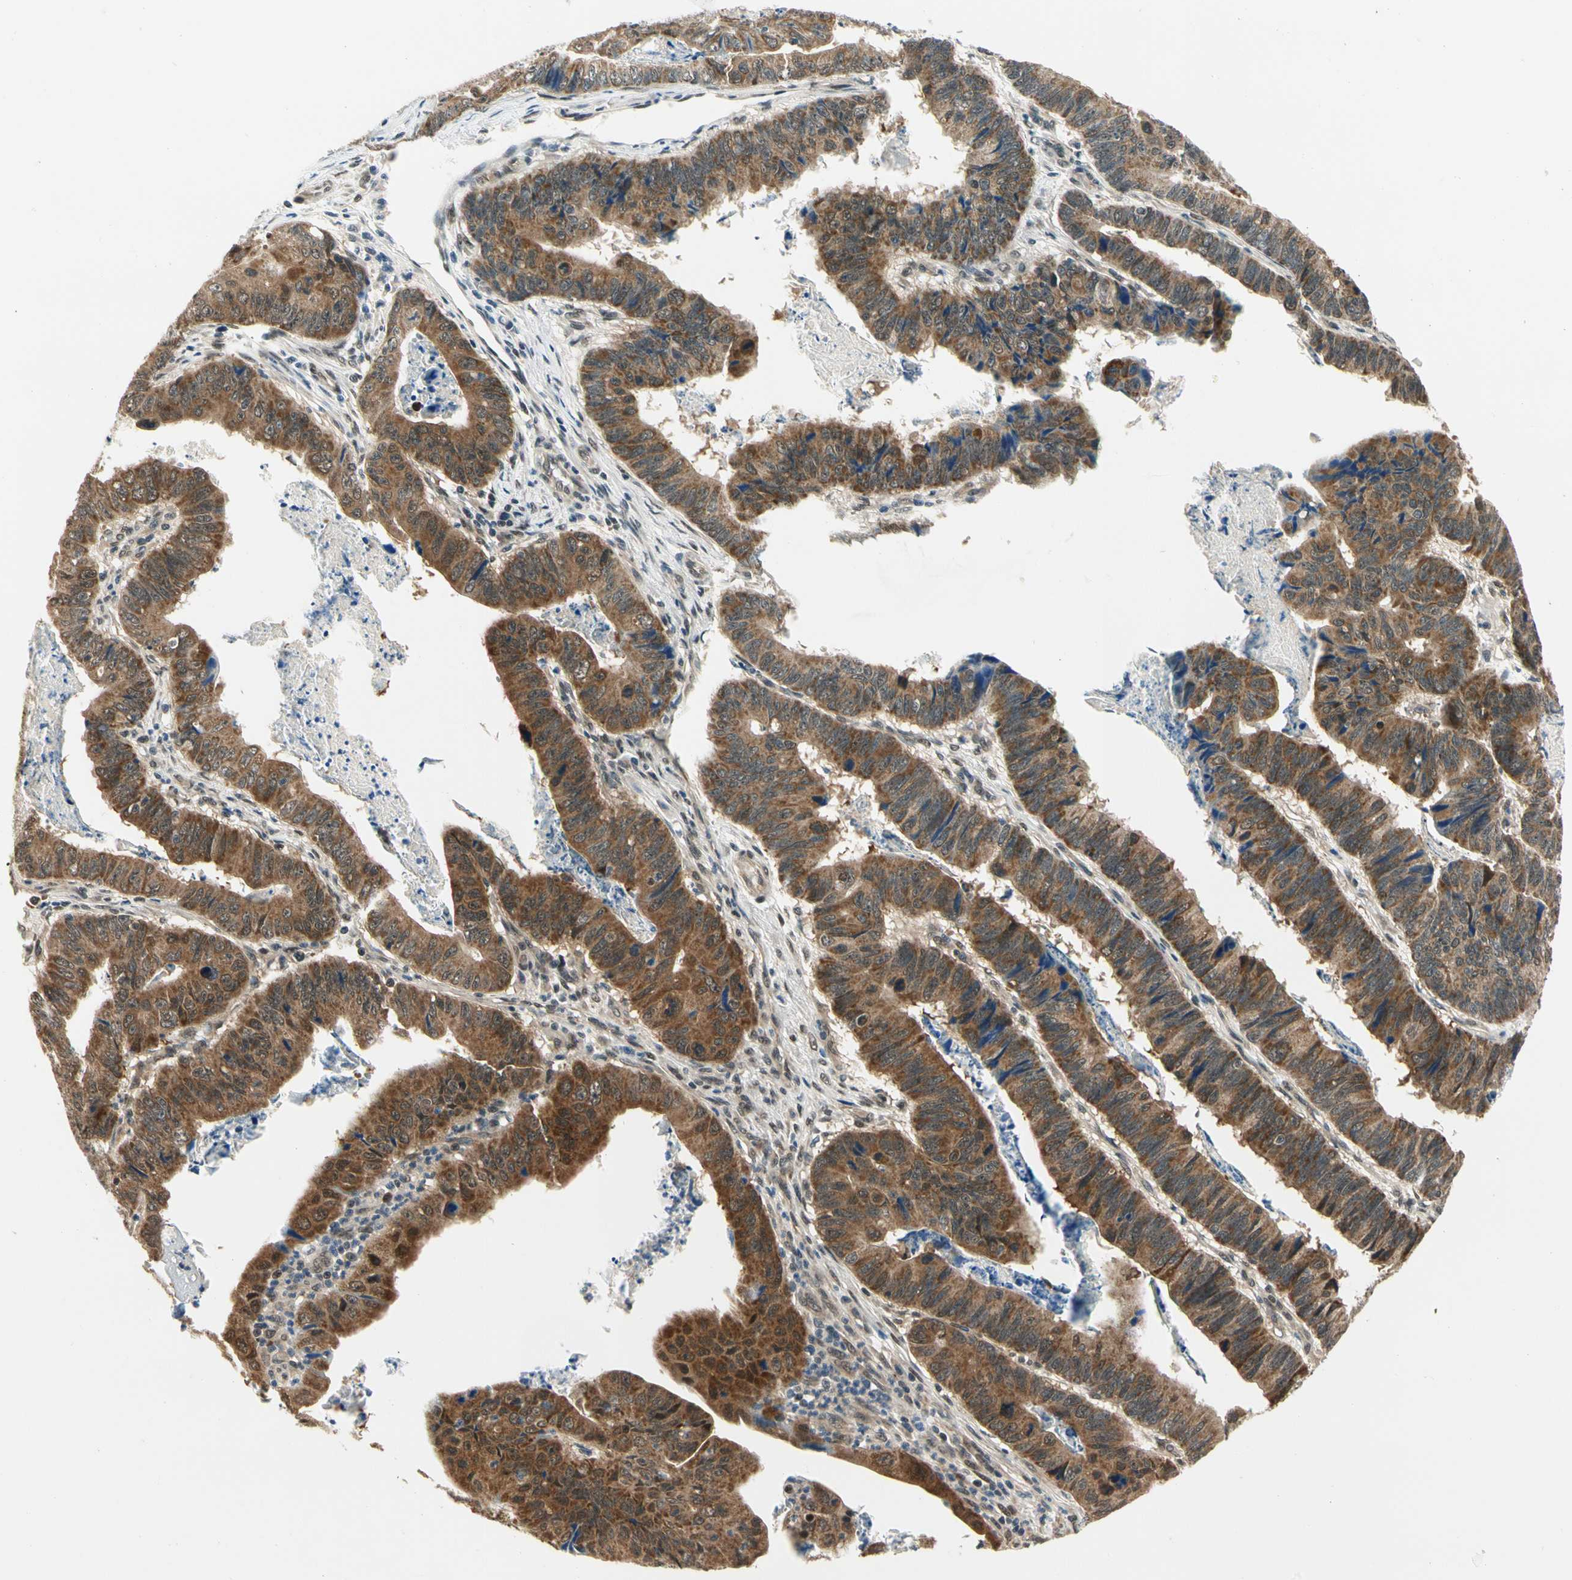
{"staining": {"intensity": "strong", "quantity": ">75%", "location": "cytoplasmic/membranous"}, "tissue": "stomach cancer", "cell_type": "Tumor cells", "image_type": "cancer", "snomed": [{"axis": "morphology", "description": "Adenocarcinoma, NOS"}, {"axis": "topography", "description": "Stomach, lower"}], "caption": "Immunohistochemistry image of neoplastic tissue: adenocarcinoma (stomach) stained using immunohistochemistry shows high levels of strong protein expression localized specifically in the cytoplasmic/membranous of tumor cells, appearing as a cytoplasmic/membranous brown color.", "gene": "PDK2", "patient": {"sex": "male", "age": 77}}